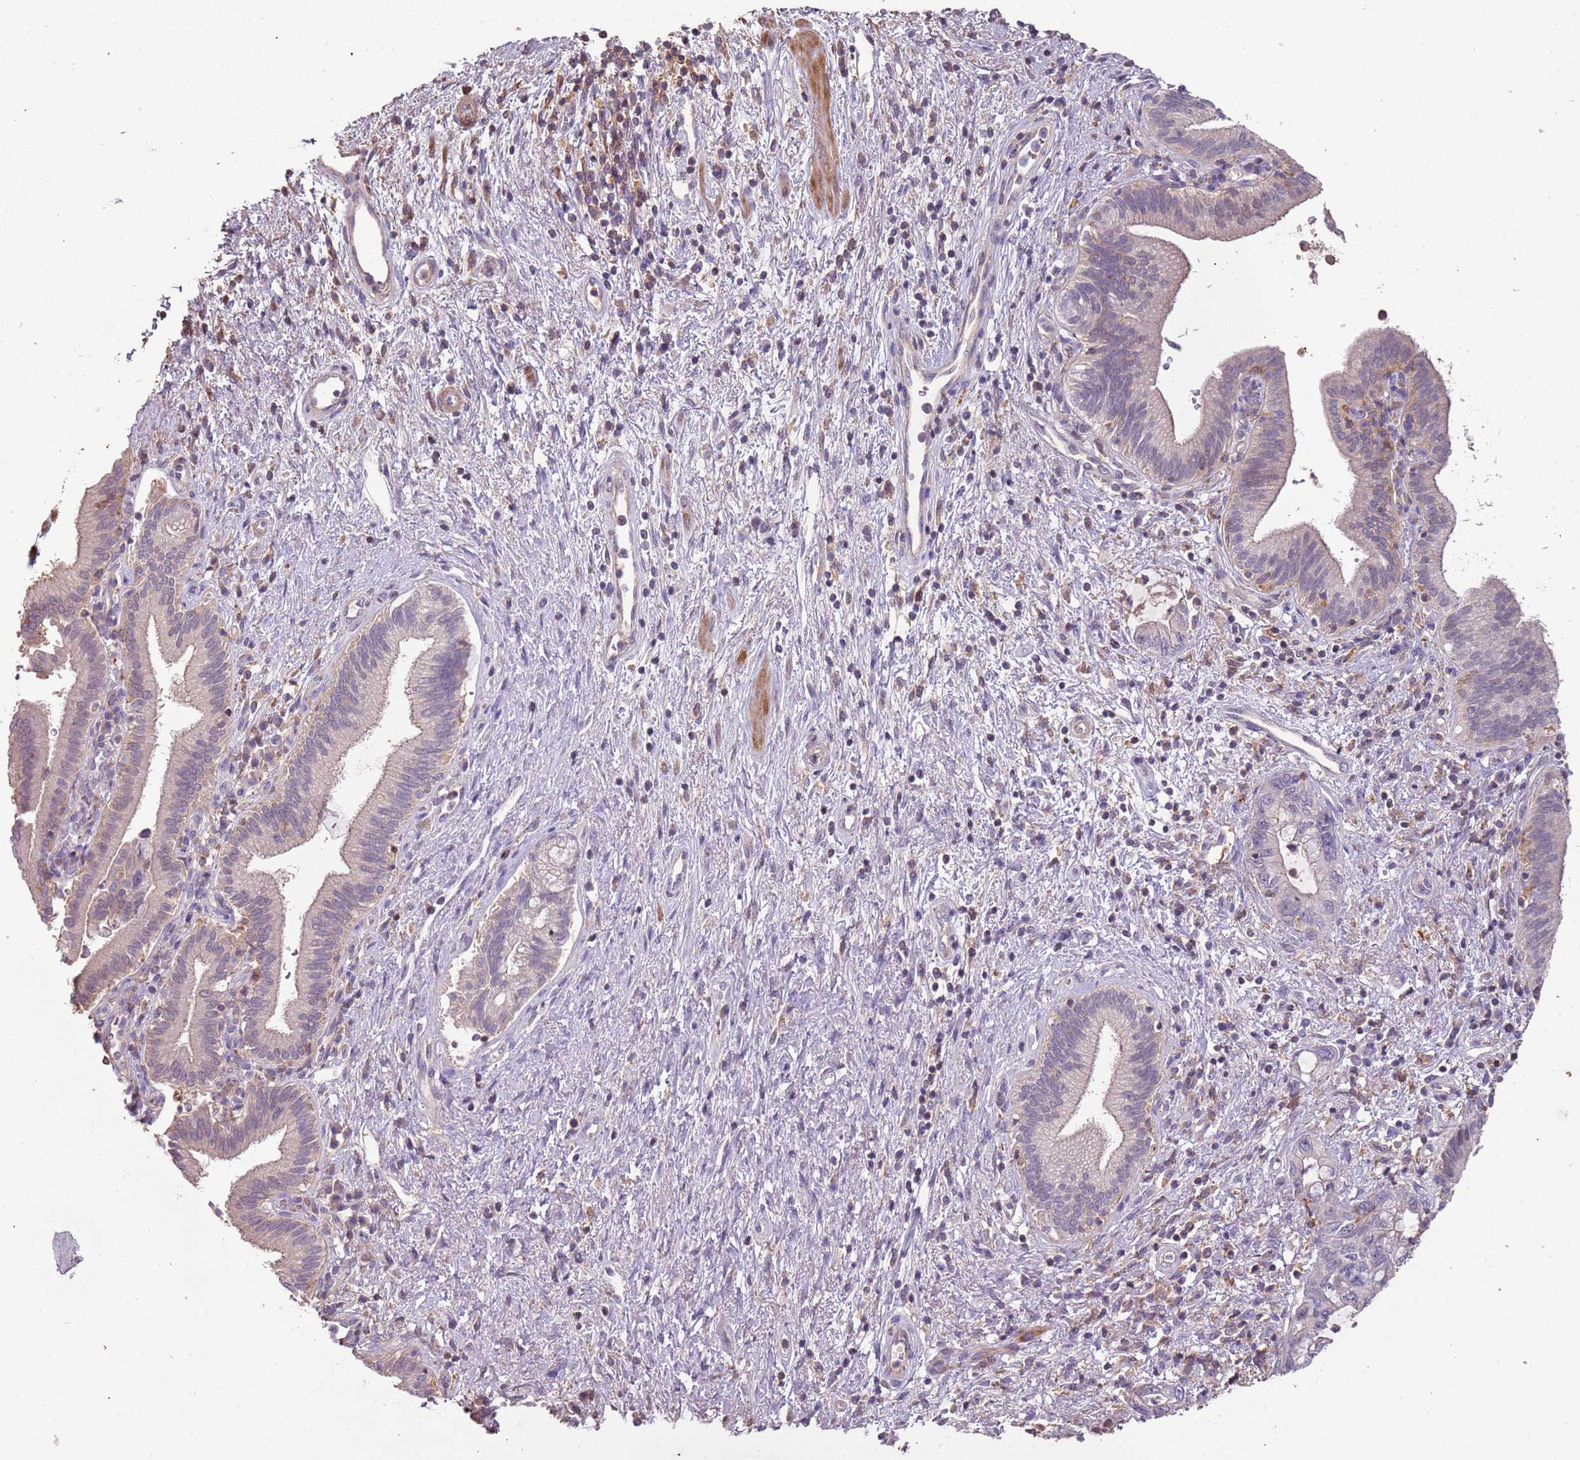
{"staining": {"intensity": "weak", "quantity": "<25%", "location": "cytoplasmic/membranous"}, "tissue": "pancreatic cancer", "cell_type": "Tumor cells", "image_type": "cancer", "snomed": [{"axis": "morphology", "description": "Adenocarcinoma, NOS"}, {"axis": "topography", "description": "Pancreas"}], "caption": "DAB immunohistochemical staining of human pancreatic cancer shows no significant positivity in tumor cells. (DAB (3,3'-diaminobenzidine) immunohistochemistry (IHC) with hematoxylin counter stain).", "gene": "FECH", "patient": {"sex": "female", "age": 73}}